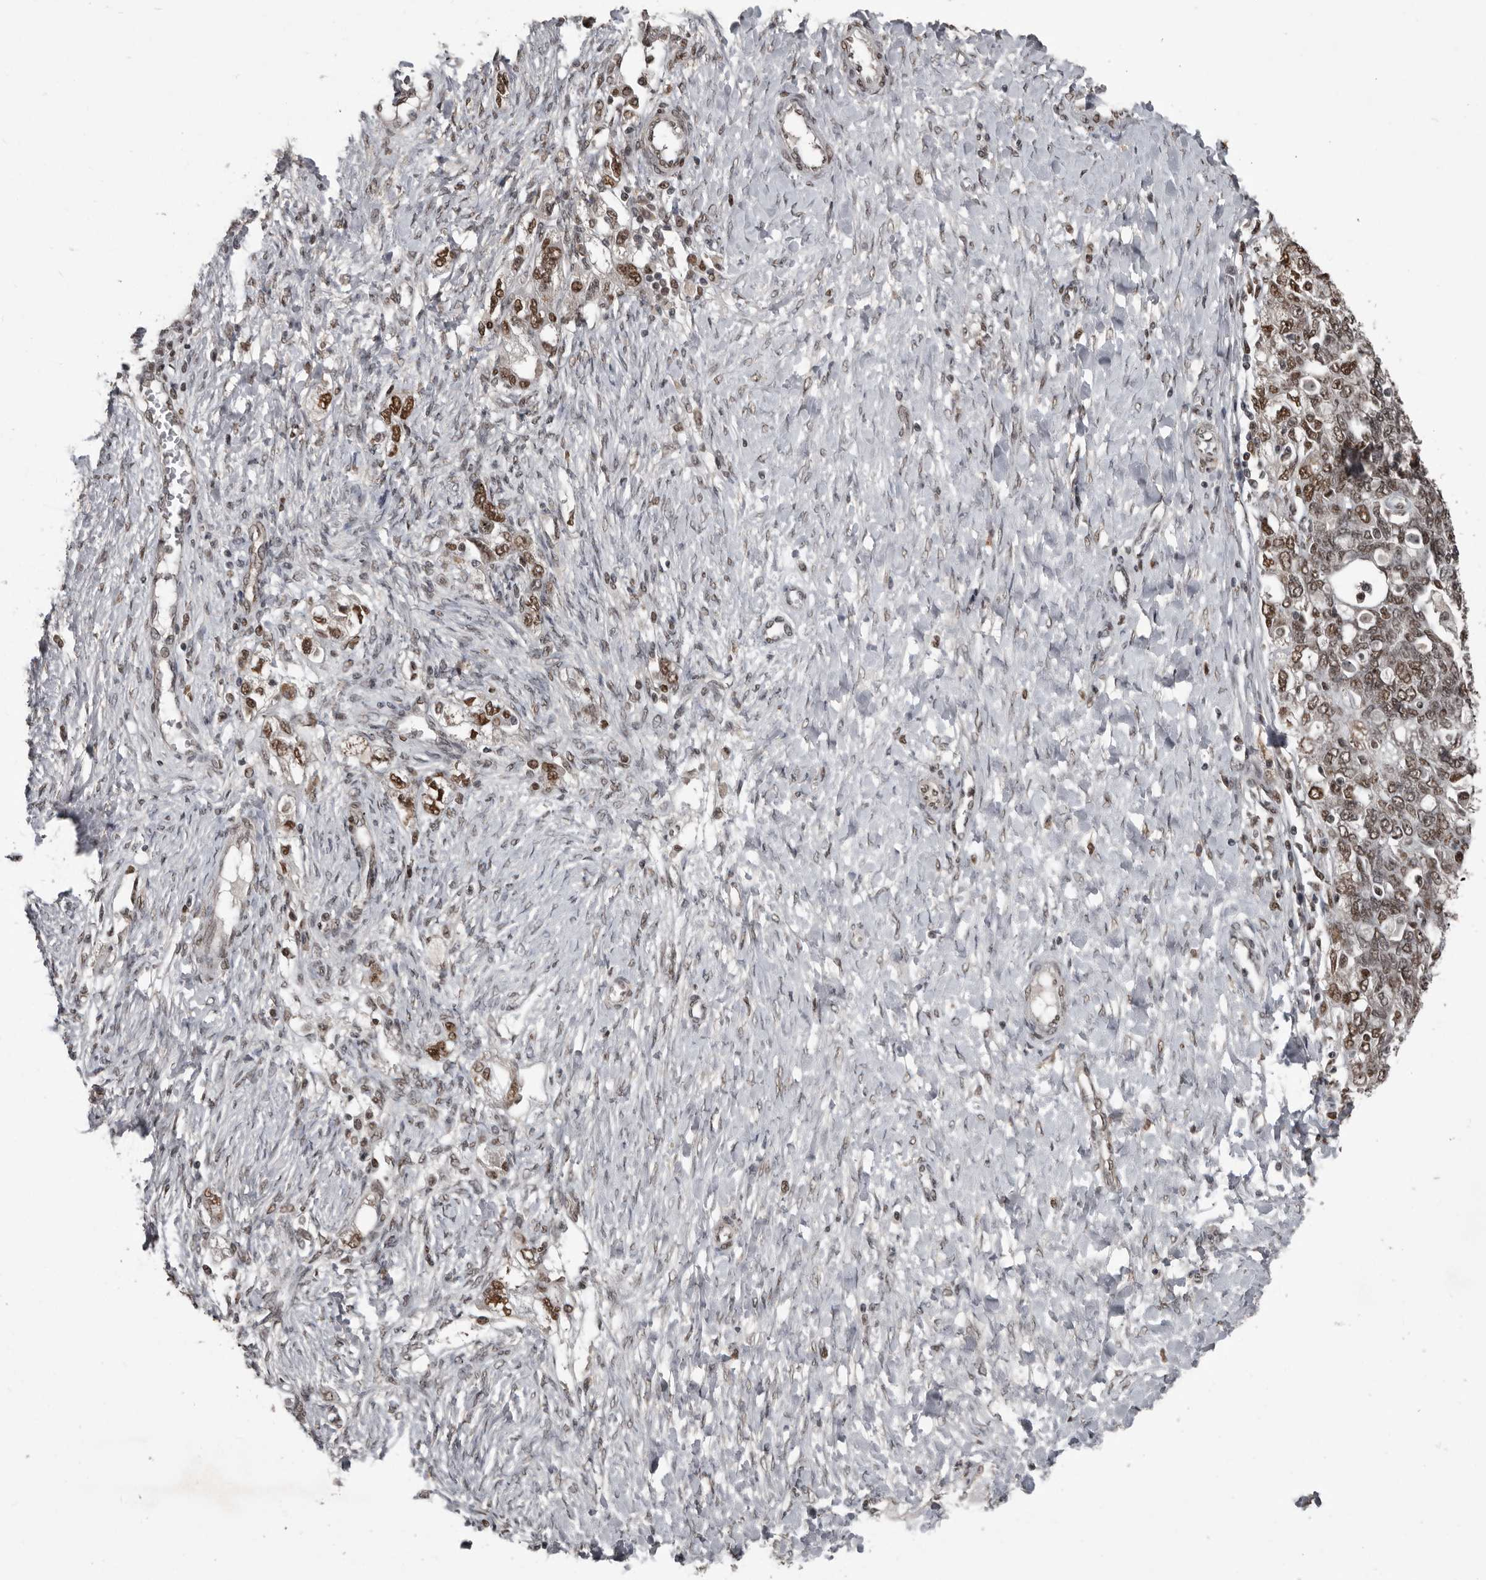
{"staining": {"intensity": "moderate", "quantity": ">75%", "location": "nuclear"}, "tissue": "ovarian cancer", "cell_type": "Tumor cells", "image_type": "cancer", "snomed": [{"axis": "morphology", "description": "Carcinoma, NOS"}, {"axis": "morphology", "description": "Cystadenocarcinoma, serous, NOS"}, {"axis": "topography", "description": "Ovary"}], "caption": "Ovarian cancer (carcinoma) stained for a protein shows moderate nuclear positivity in tumor cells. The protein is stained brown, and the nuclei are stained in blue (DAB (3,3'-diaminobenzidine) IHC with brightfield microscopy, high magnification).", "gene": "CHD1L", "patient": {"sex": "female", "age": 69}}